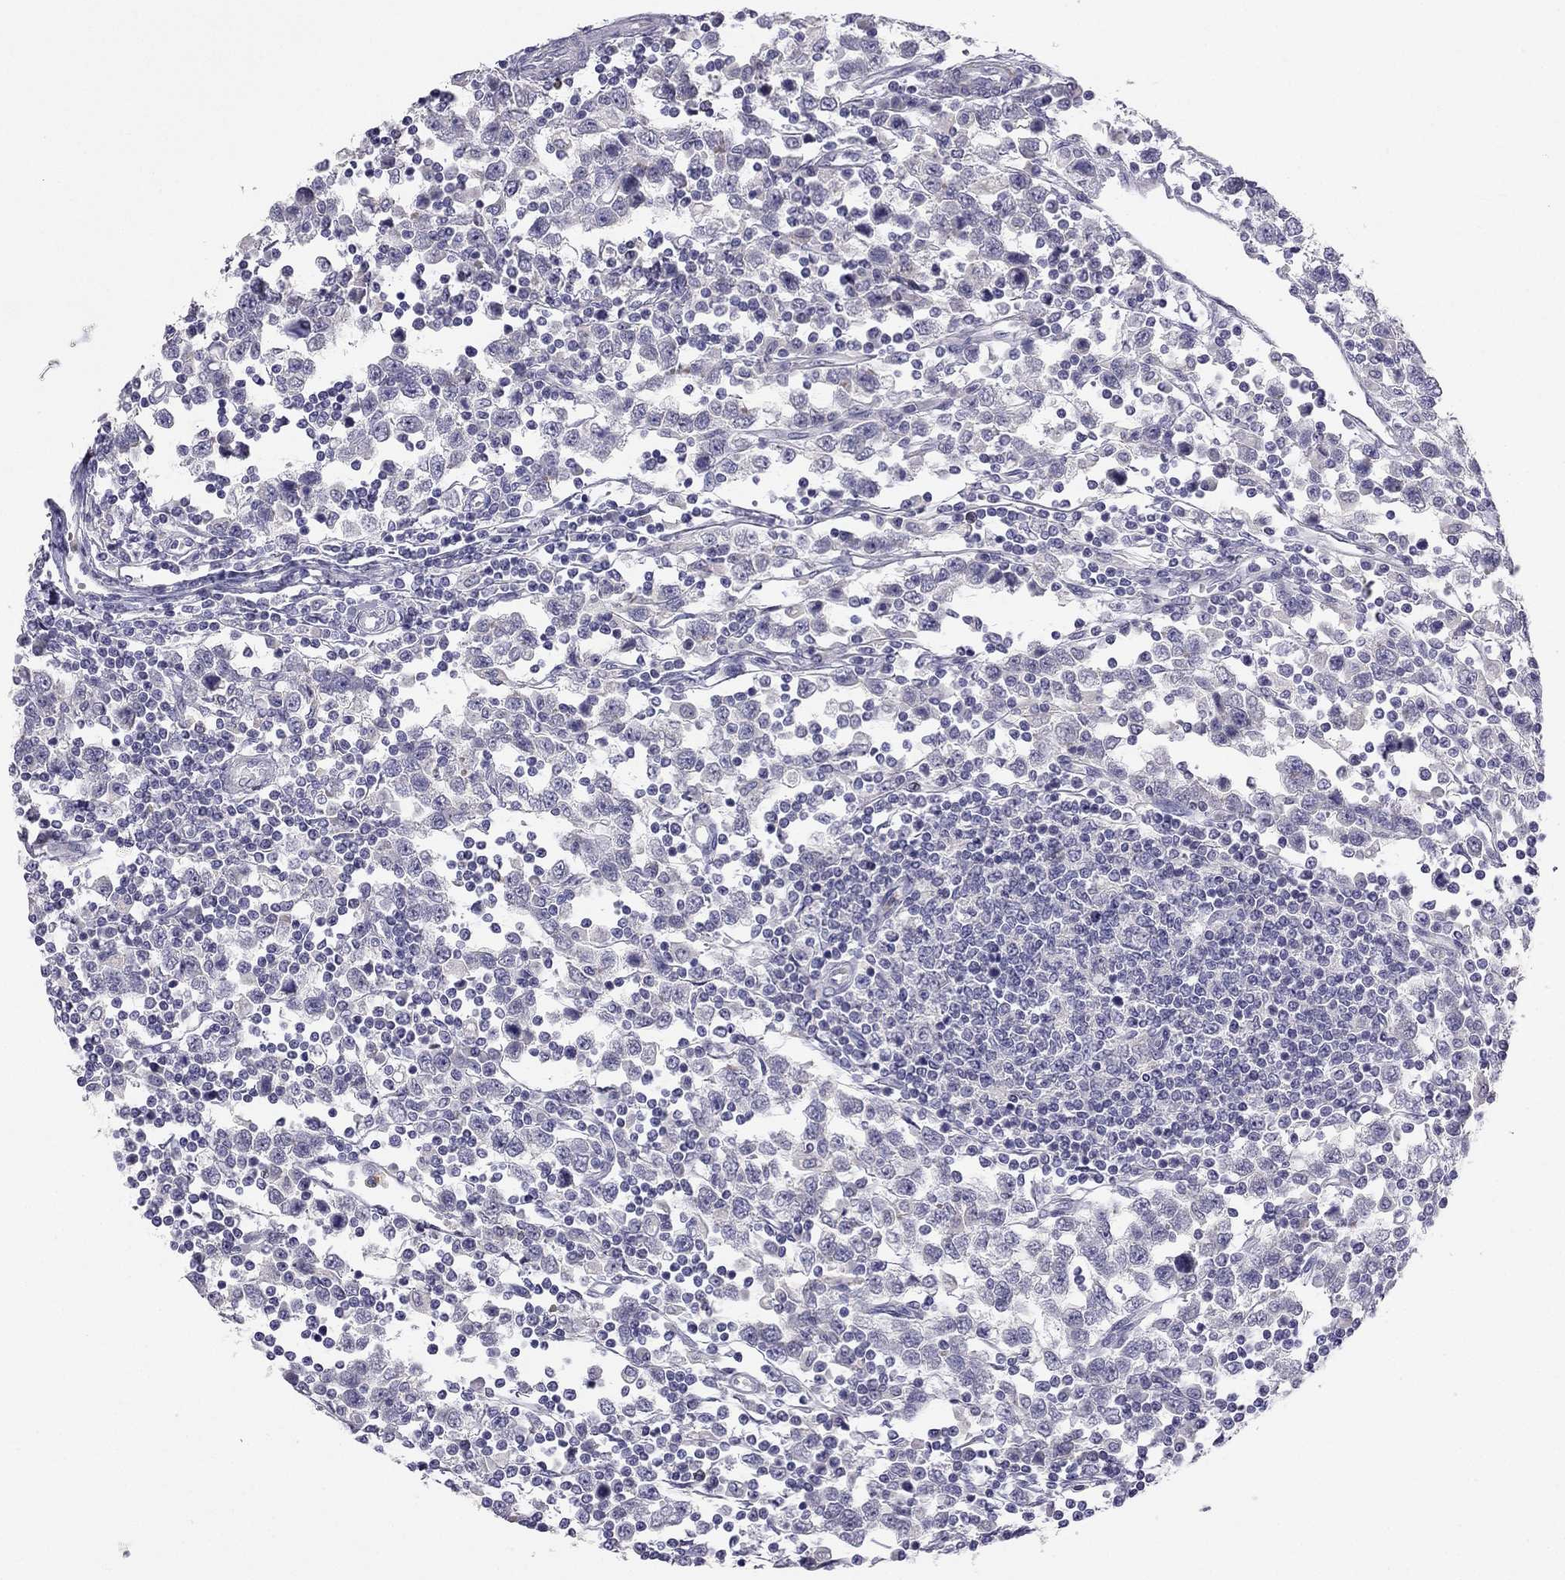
{"staining": {"intensity": "negative", "quantity": "none", "location": "none"}, "tissue": "testis cancer", "cell_type": "Tumor cells", "image_type": "cancer", "snomed": [{"axis": "morphology", "description": "Seminoma, NOS"}, {"axis": "topography", "description": "Testis"}], "caption": "DAB (3,3'-diaminobenzidine) immunohistochemical staining of human testis seminoma exhibits no significant expression in tumor cells. (DAB immunohistochemistry, high magnification).", "gene": "C16orf89", "patient": {"sex": "male", "age": 34}}